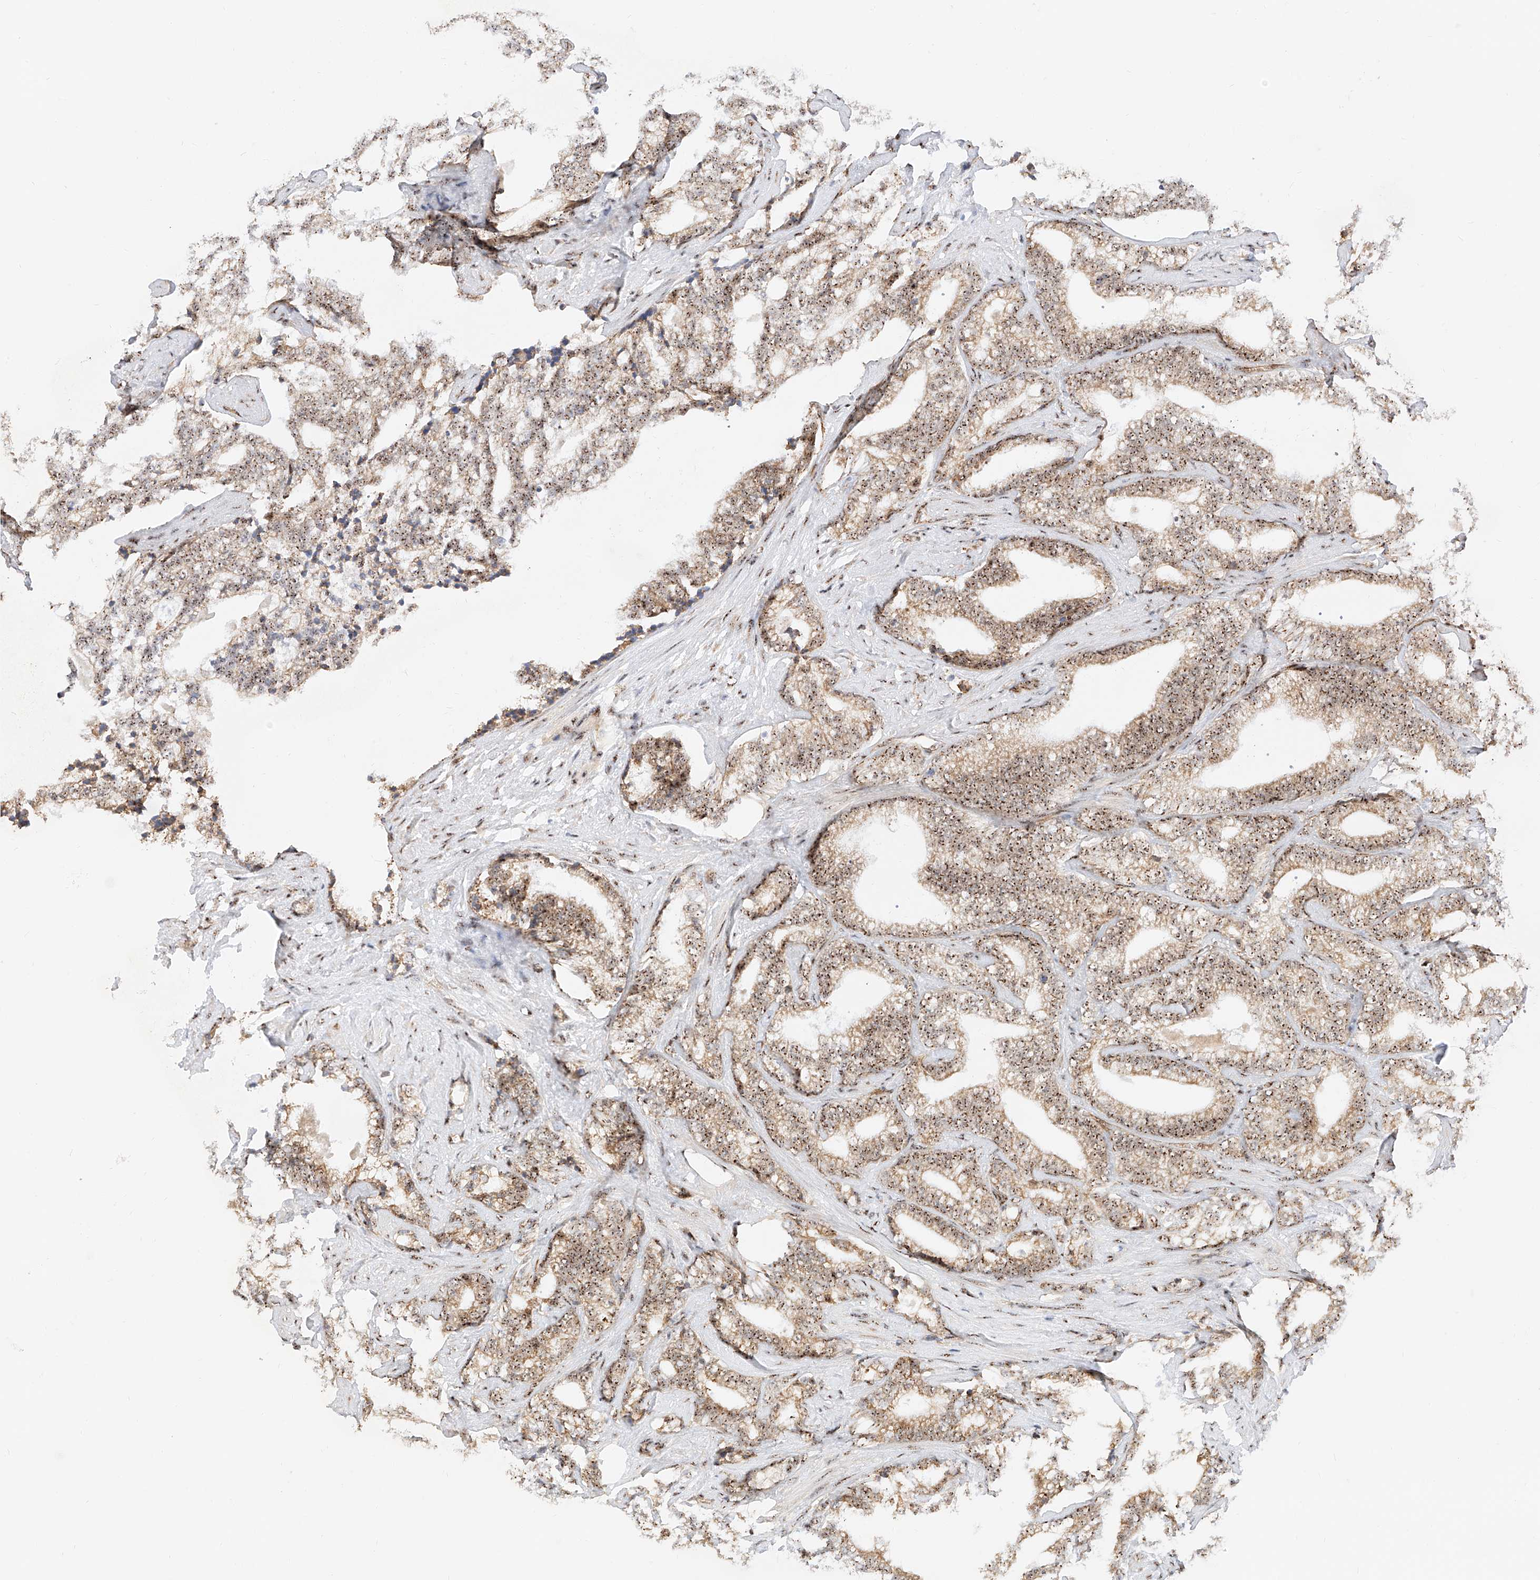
{"staining": {"intensity": "moderate", "quantity": ">75%", "location": "cytoplasmic/membranous,nuclear"}, "tissue": "prostate cancer", "cell_type": "Tumor cells", "image_type": "cancer", "snomed": [{"axis": "morphology", "description": "Adenocarcinoma, High grade"}, {"axis": "topography", "description": "Prostate and seminal vesicle, NOS"}], "caption": "This is a photomicrograph of immunohistochemistry staining of adenocarcinoma (high-grade) (prostate), which shows moderate positivity in the cytoplasmic/membranous and nuclear of tumor cells.", "gene": "ATXN7L2", "patient": {"sex": "male", "age": 67}}